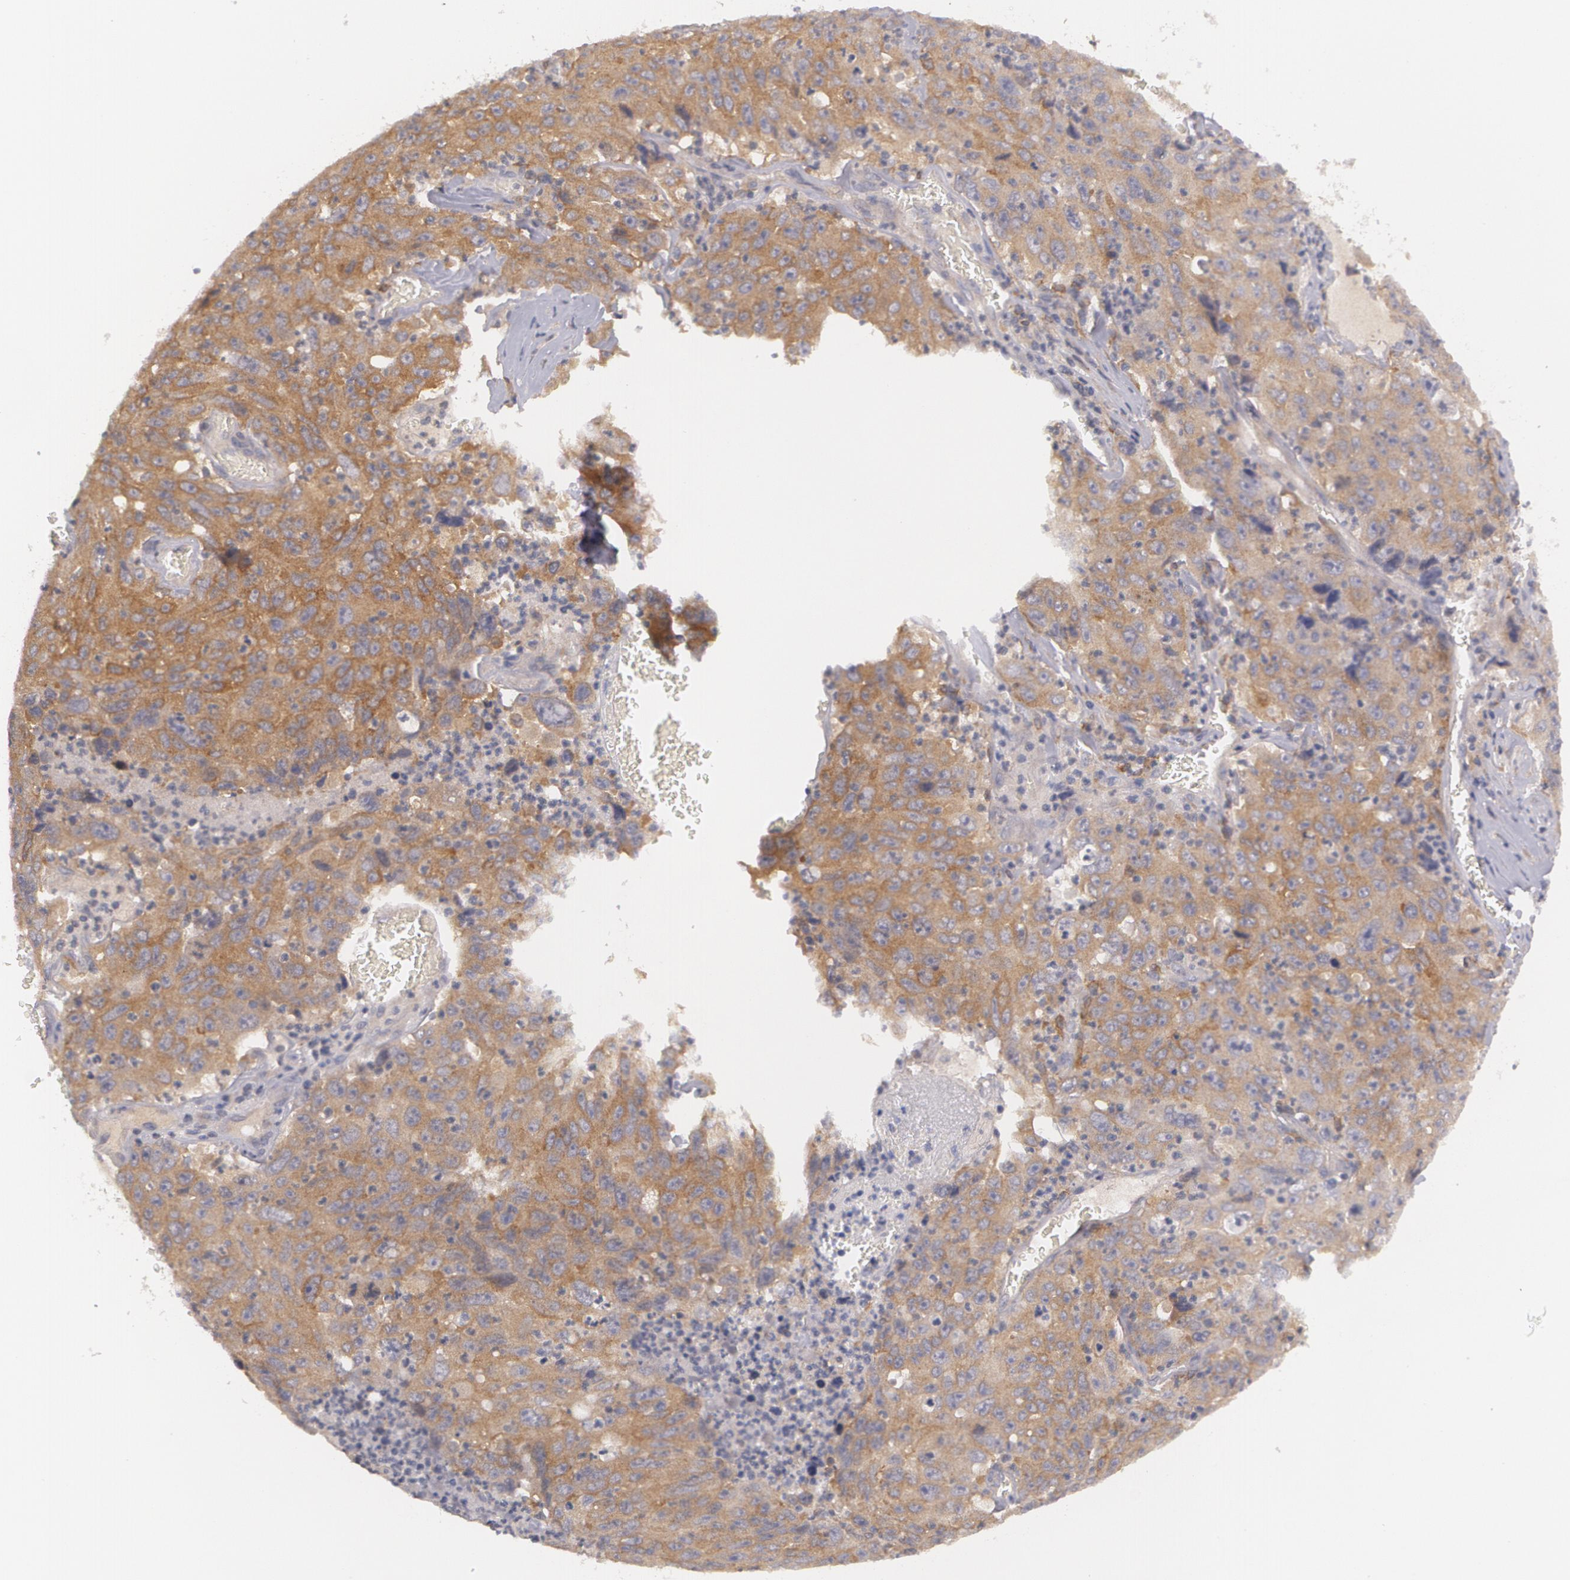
{"staining": {"intensity": "strong", "quantity": ">75%", "location": "cytoplasmic/membranous"}, "tissue": "lung cancer", "cell_type": "Tumor cells", "image_type": "cancer", "snomed": [{"axis": "morphology", "description": "Squamous cell carcinoma, NOS"}, {"axis": "topography", "description": "Lung"}], "caption": "Strong cytoplasmic/membranous protein staining is identified in approximately >75% of tumor cells in lung cancer.", "gene": "CASK", "patient": {"sex": "male", "age": 64}}